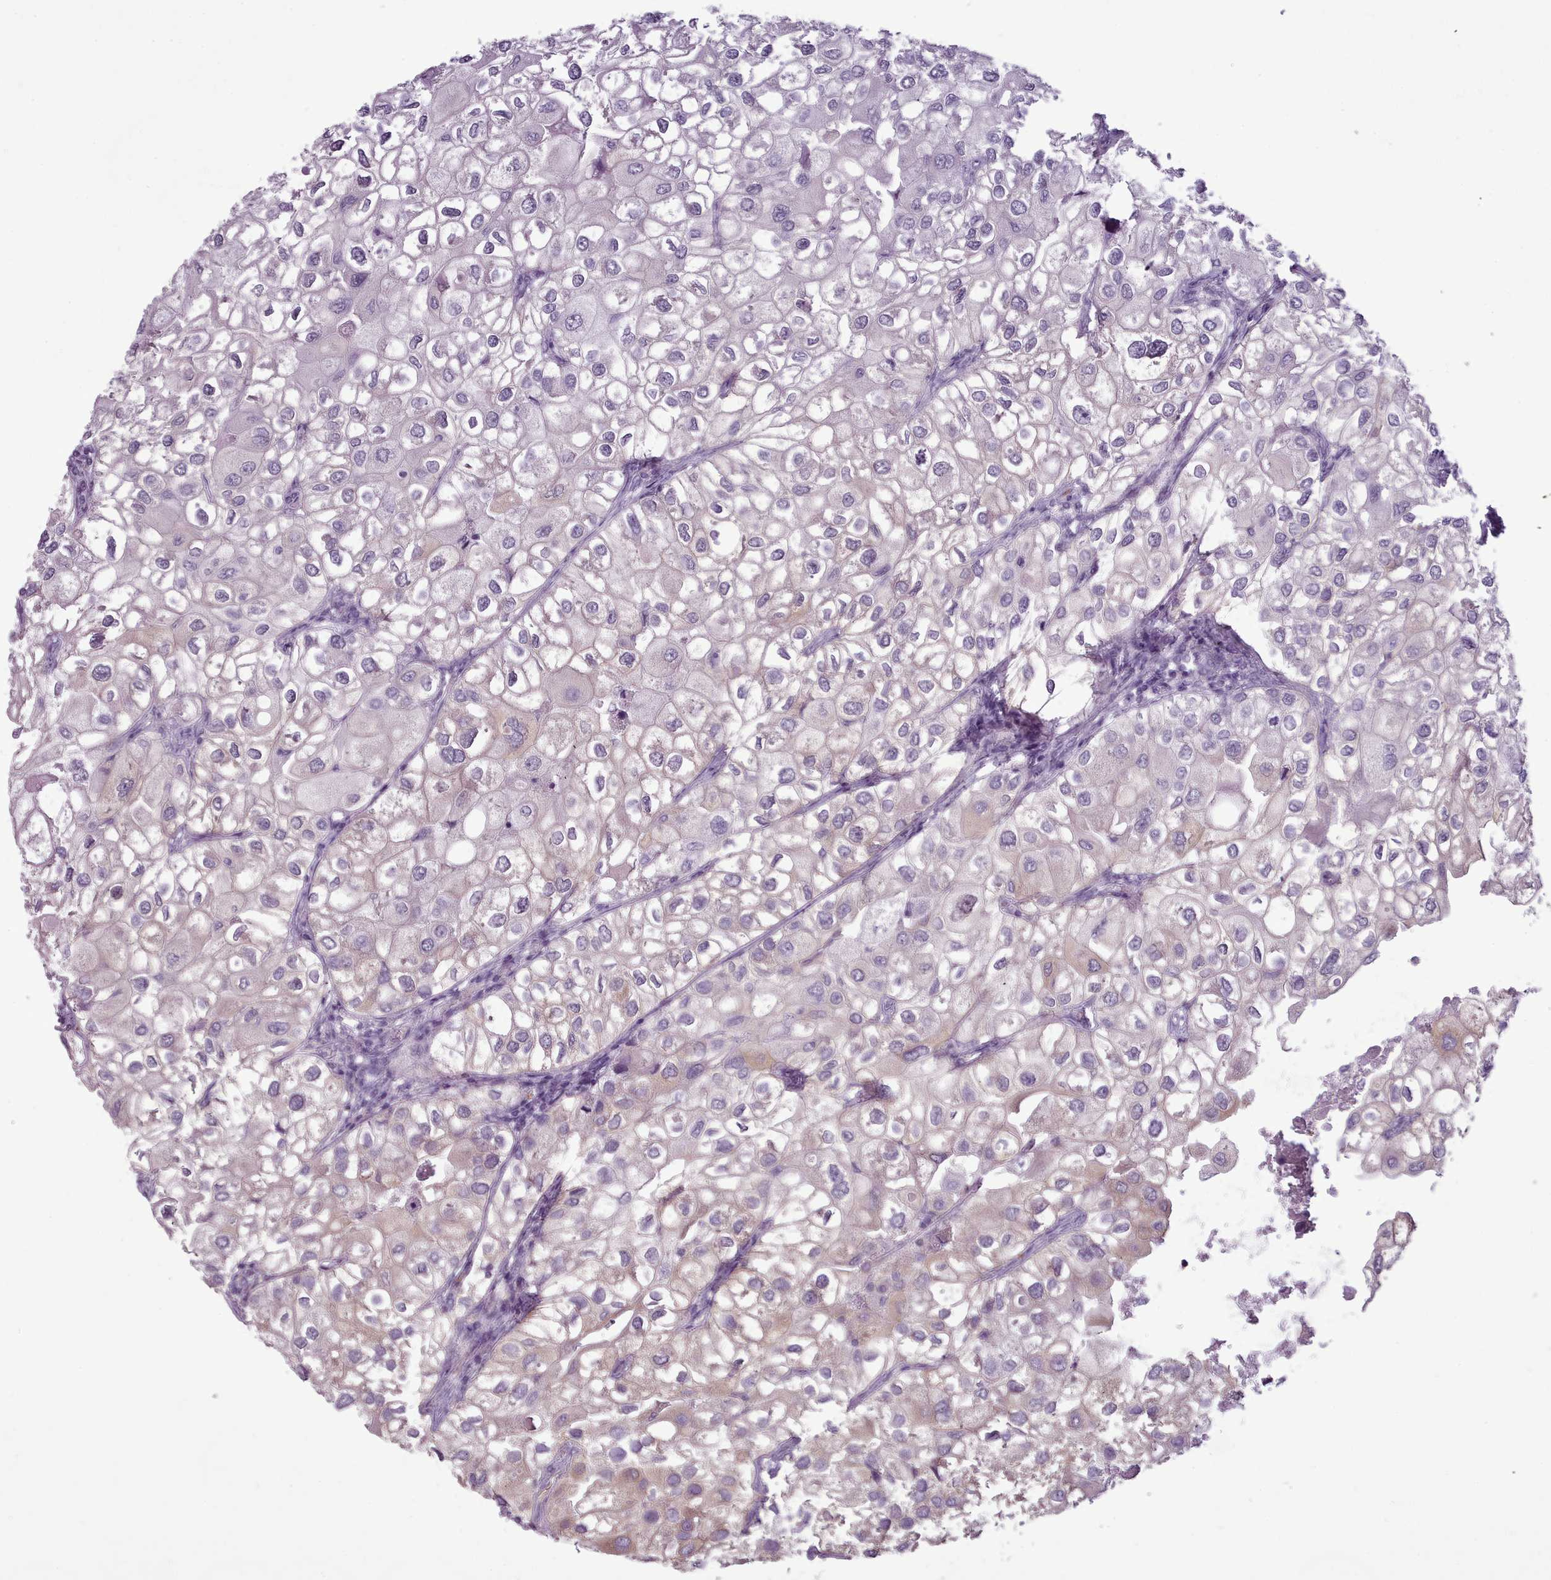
{"staining": {"intensity": "weak", "quantity": "<25%", "location": "cytoplasmic/membranous"}, "tissue": "urothelial cancer", "cell_type": "Tumor cells", "image_type": "cancer", "snomed": [{"axis": "morphology", "description": "Urothelial carcinoma, High grade"}, {"axis": "topography", "description": "Urinary bladder"}], "caption": "The micrograph shows no staining of tumor cells in high-grade urothelial carcinoma.", "gene": "NDST2", "patient": {"sex": "male", "age": 64}}